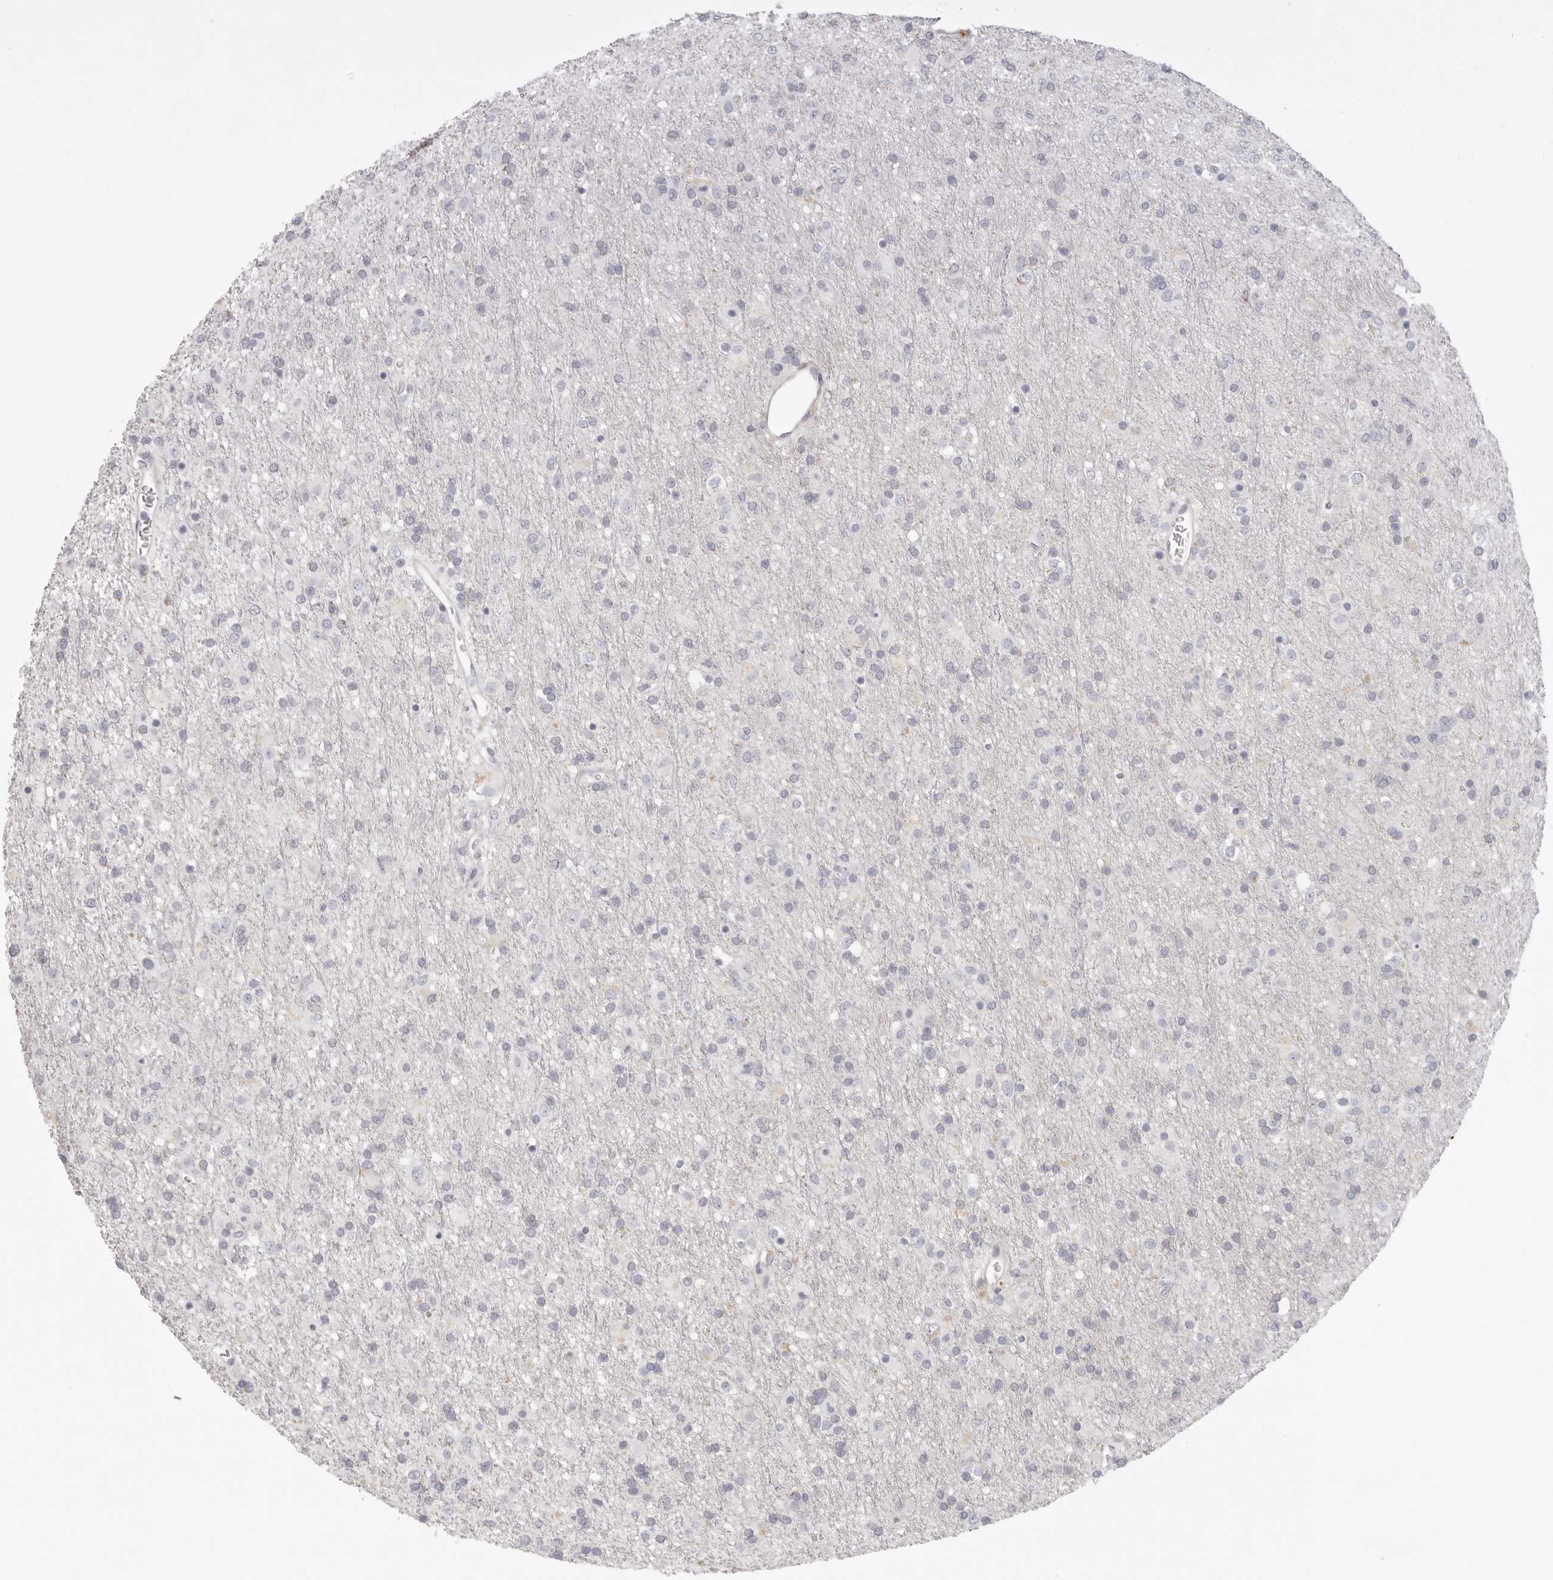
{"staining": {"intensity": "negative", "quantity": "none", "location": "none"}, "tissue": "glioma", "cell_type": "Tumor cells", "image_type": "cancer", "snomed": [{"axis": "morphology", "description": "Glioma, malignant, Low grade"}, {"axis": "topography", "description": "Brain"}], "caption": "Human glioma stained for a protein using IHC displays no expression in tumor cells.", "gene": "RXFP1", "patient": {"sex": "male", "age": 65}}